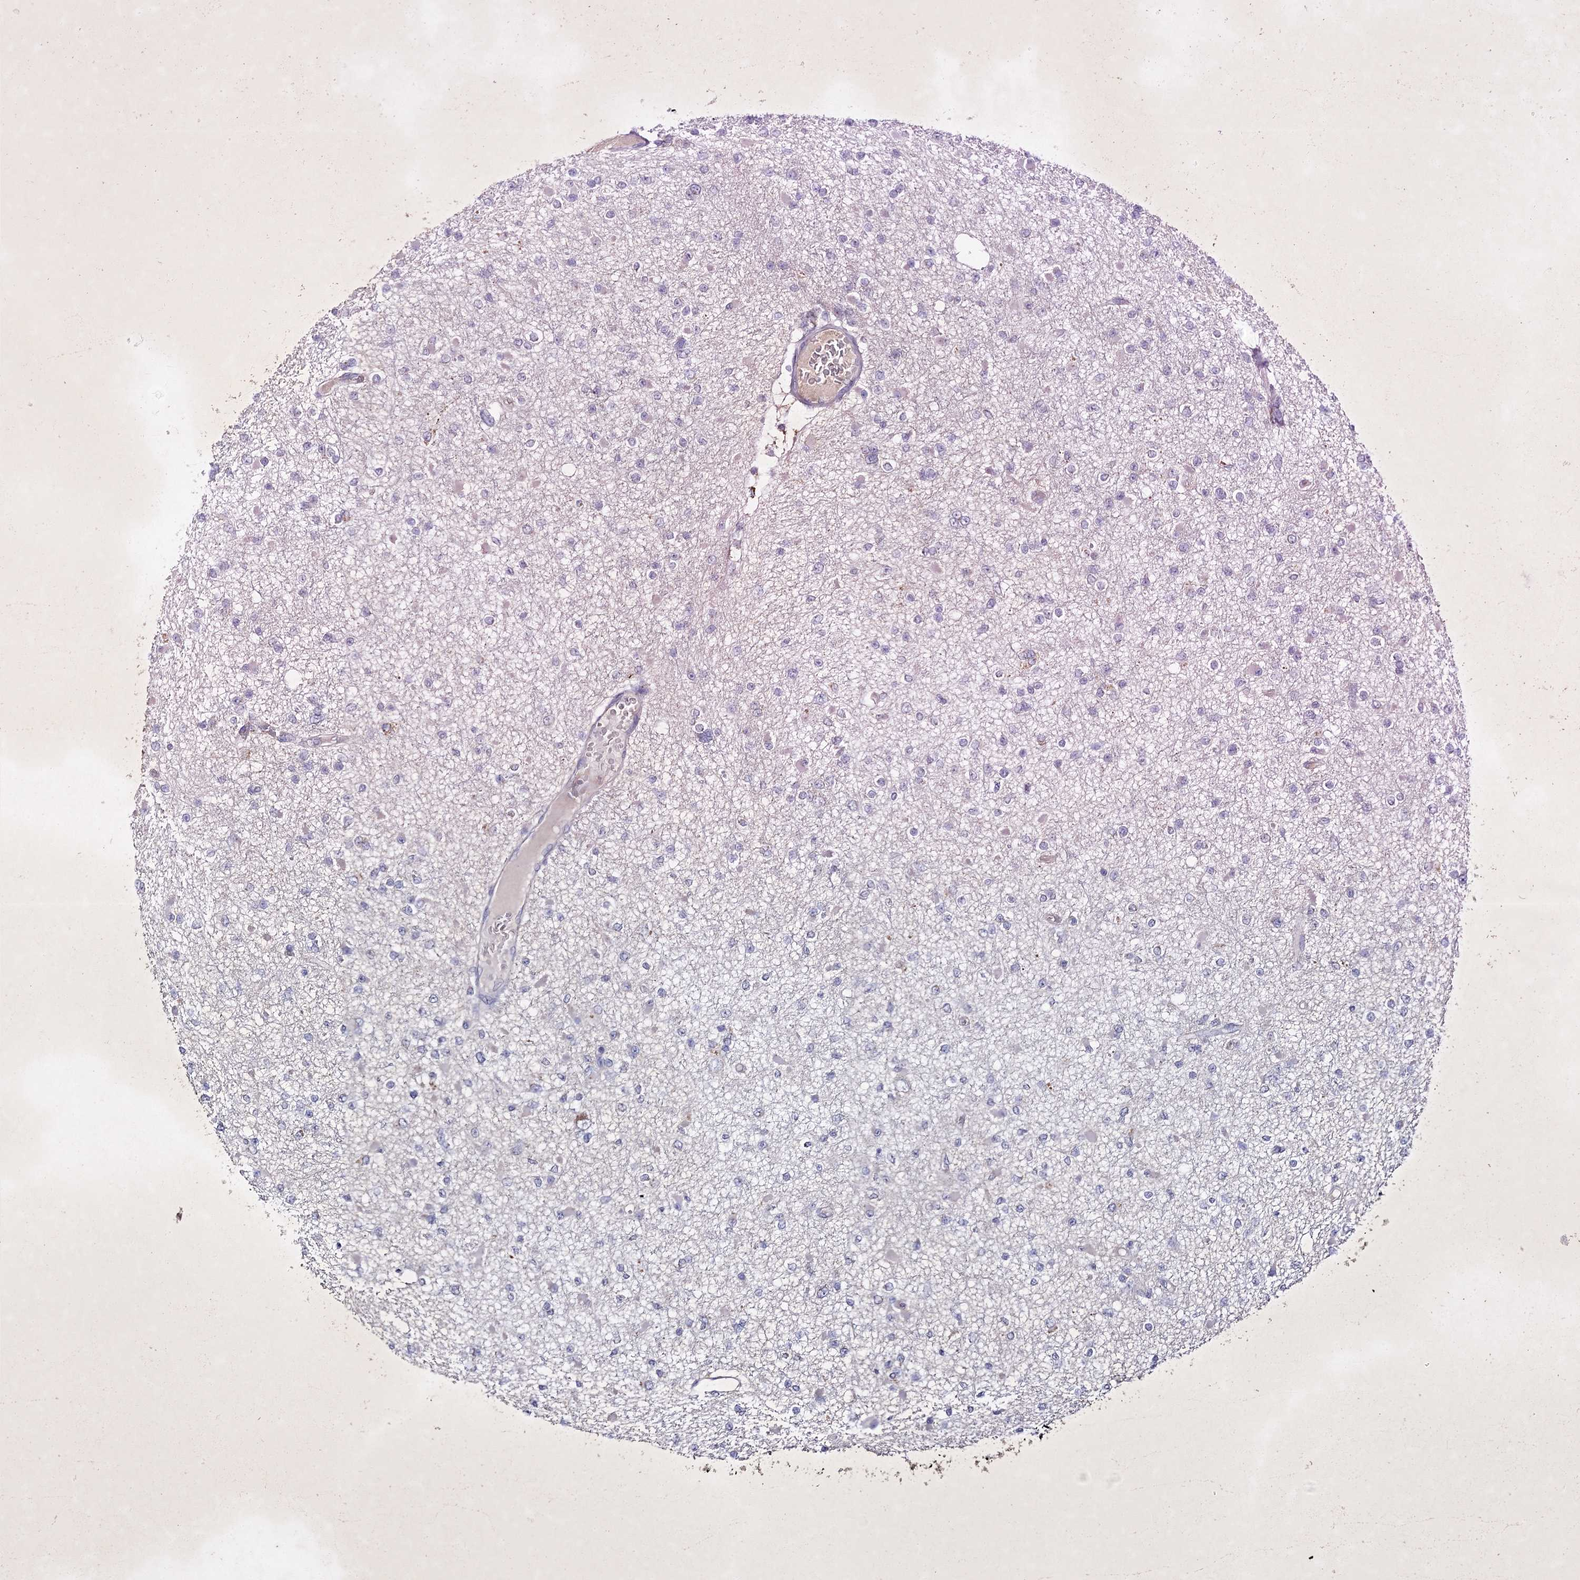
{"staining": {"intensity": "negative", "quantity": "none", "location": "none"}, "tissue": "glioma", "cell_type": "Tumor cells", "image_type": "cancer", "snomed": [{"axis": "morphology", "description": "Glioma, malignant, Low grade"}, {"axis": "topography", "description": "Brain"}], "caption": "DAB (3,3'-diaminobenzidine) immunohistochemical staining of glioma demonstrates no significant expression in tumor cells.", "gene": "COX15", "patient": {"sex": "female", "age": 22}}